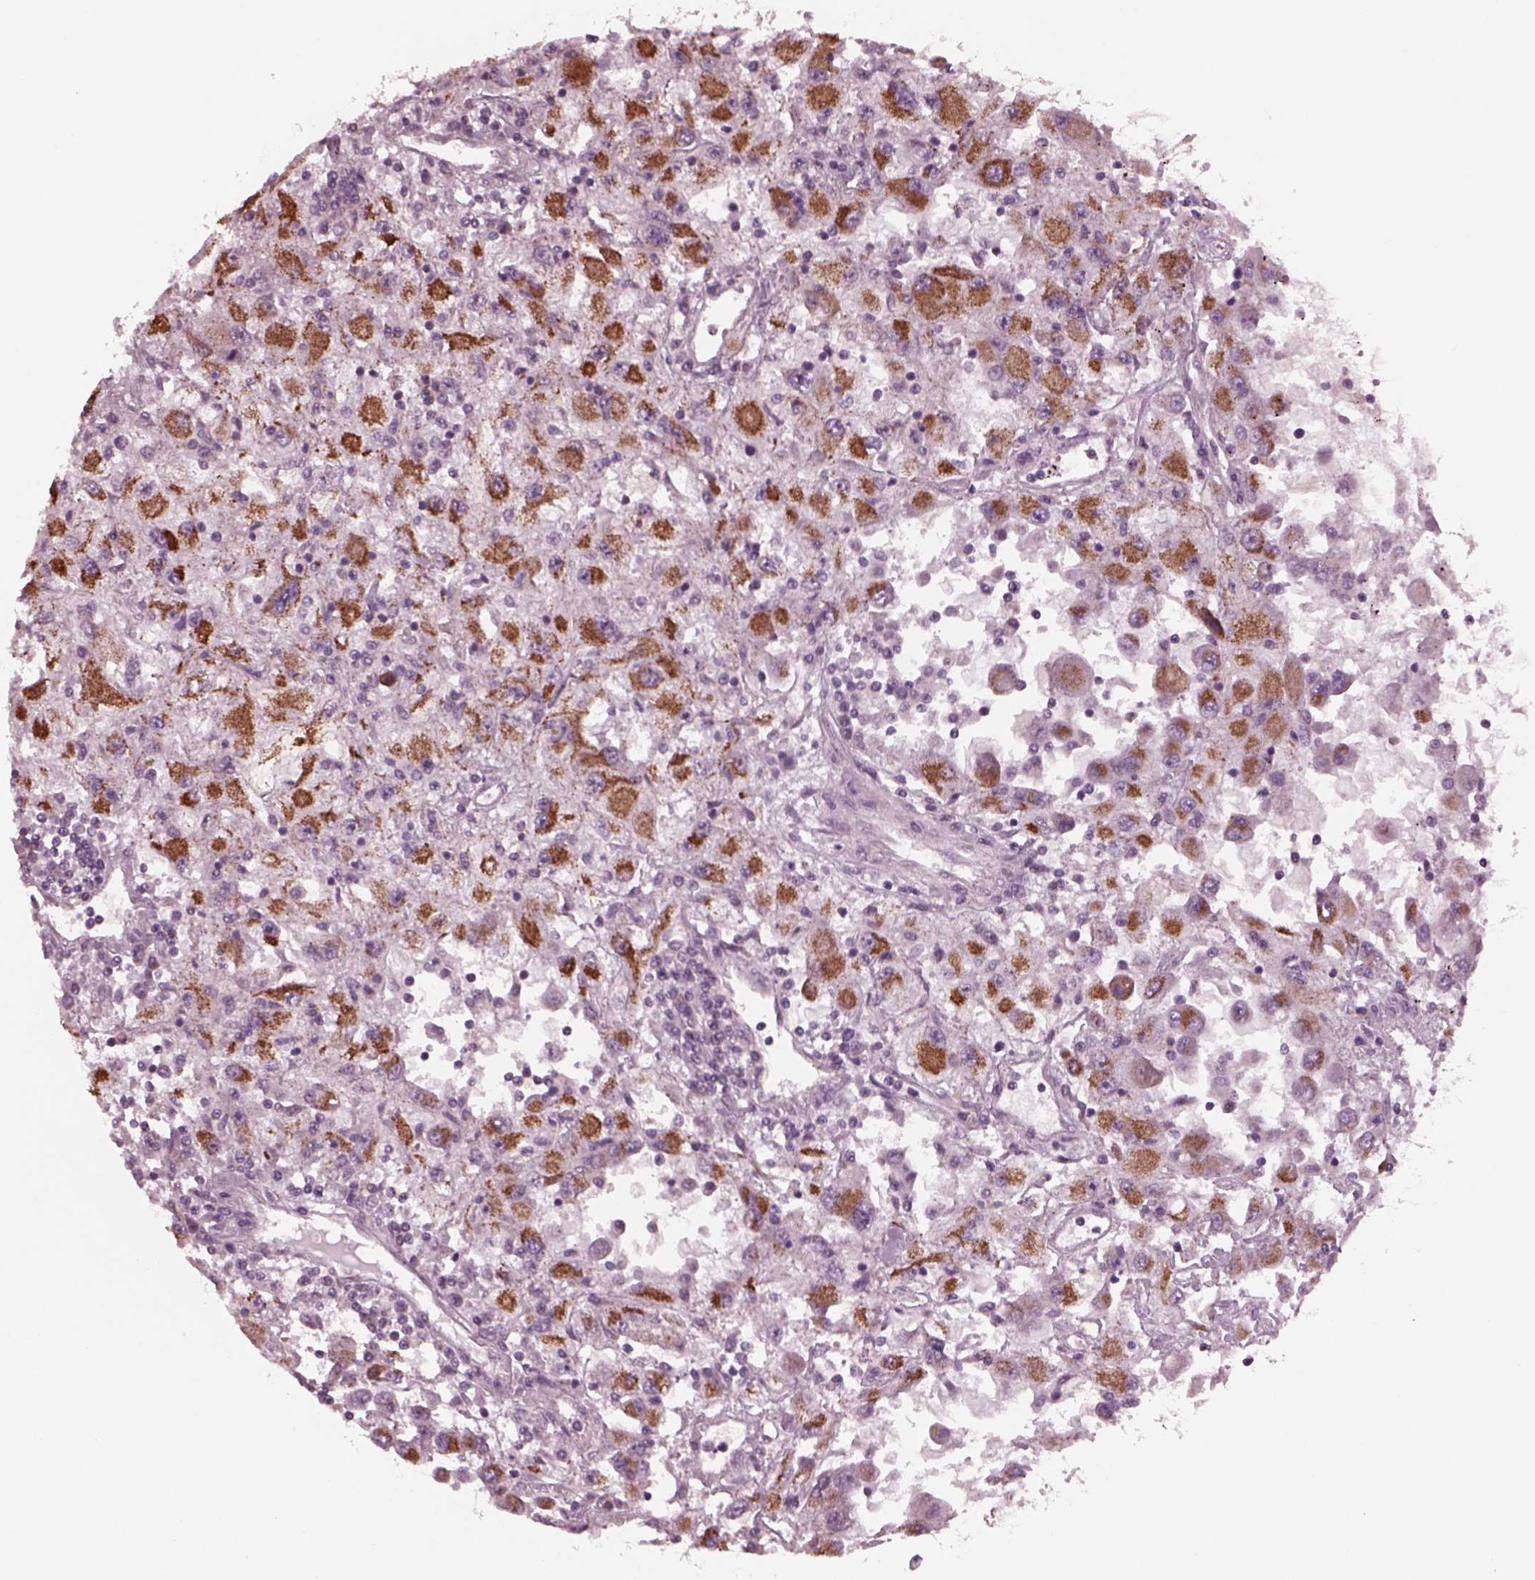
{"staining": {"intensity": "strong", "quantity": "25%-75%", "location": "cytoplasmic/membranous"}, "tissue": "renal cancer", "cell_type": "Tumor cells", "image_type": "cancer", "snomed": [{"axis": "morphology", "description": "Adenocarcinoma, NOS"}, {"axis": "topography", "description": "Kidney"}], "caption": "This is an image of immunohistochemistry staining of renal cancer, which shows strong expression in the cytoplasmic/membranous of tumor cells.", "gene": "CELSR3", "patient": {"sex": "female", "age": 67}}